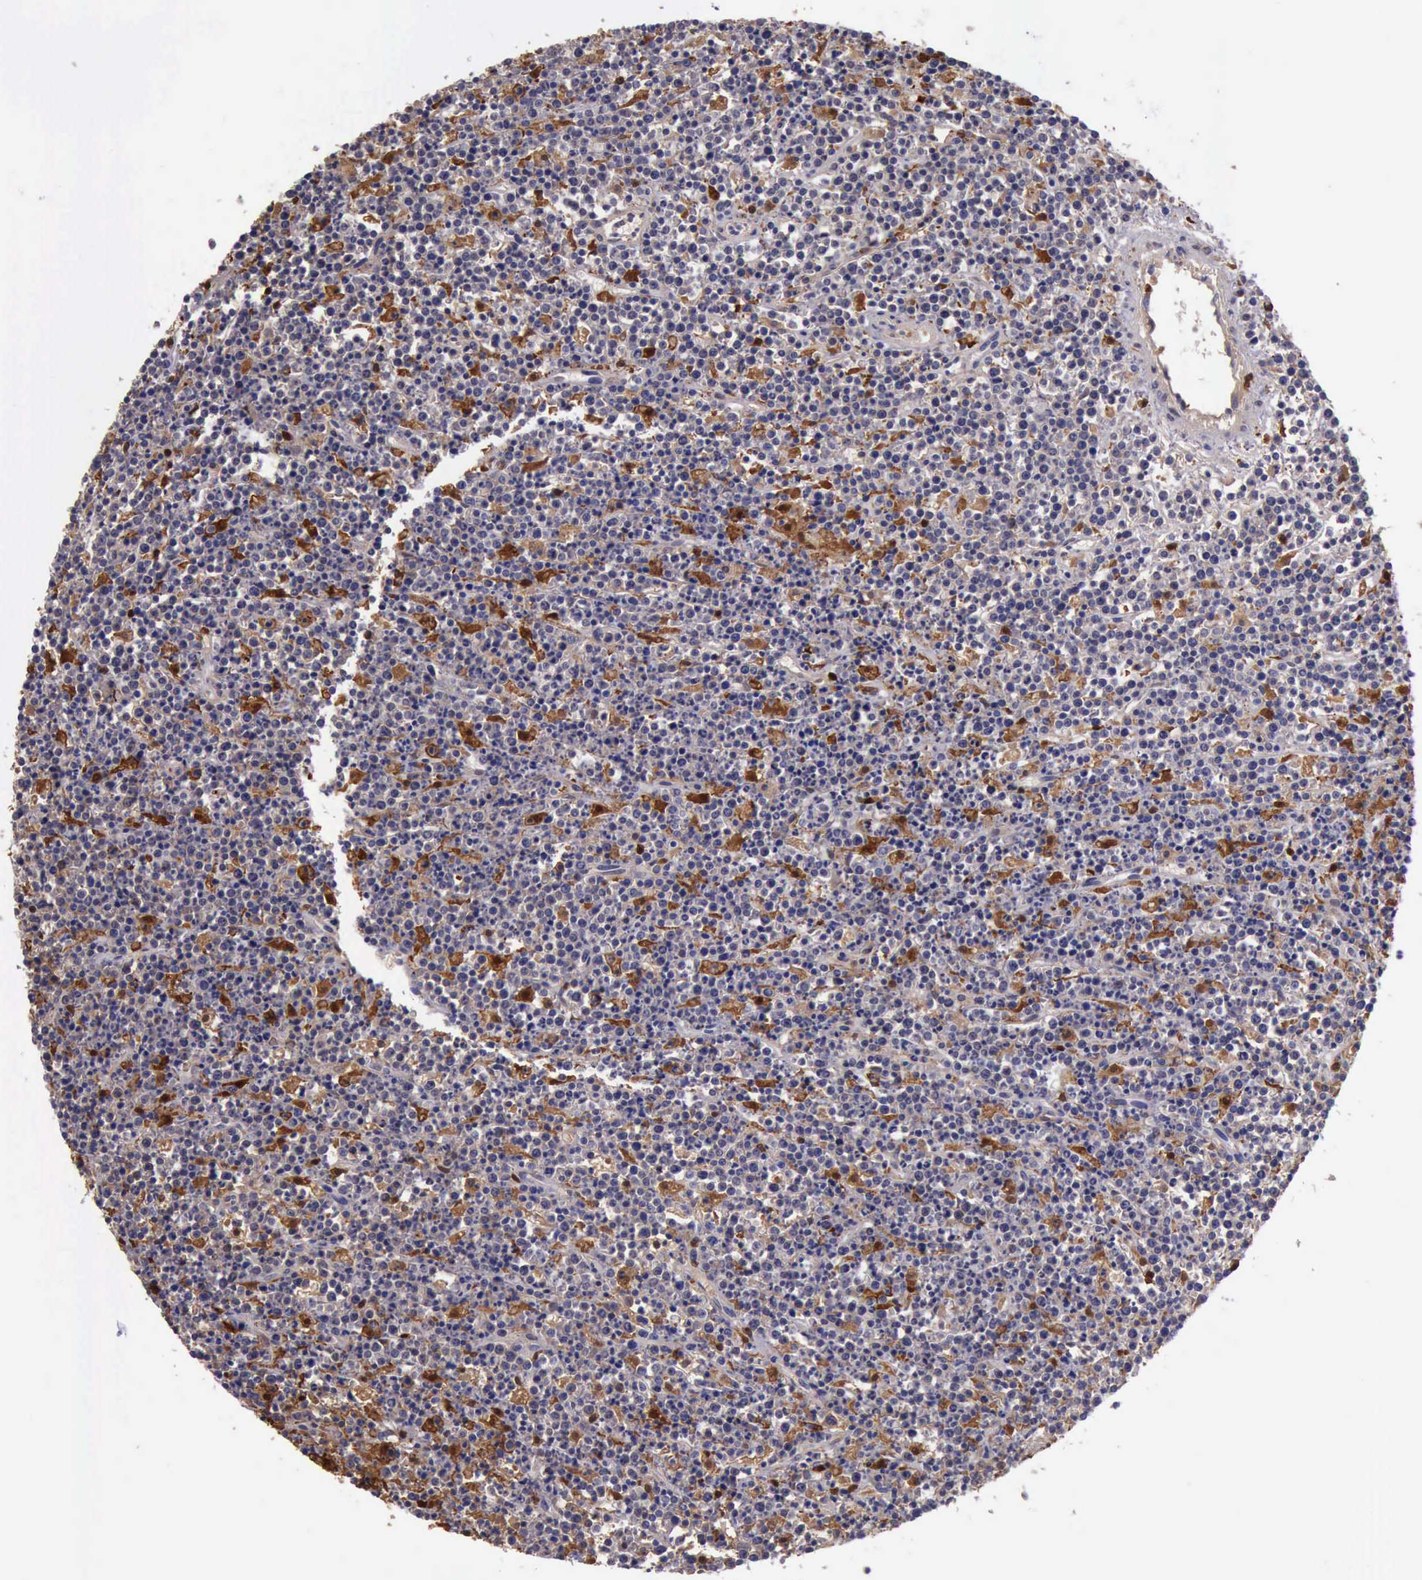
{"staining": {"intensity": "weak", "quantity": "<25%", "location": "cytoplasmic/membranous,nuclear"}, "tissue": "lymphoma", "cell_type": "Tumor cells", "image_type": "cancer", "snomed": [{"axis": "morphology", "description": "Malignant lymphoma, non-Hodgkin's type, High grade"}, {"axis": "topography", "description": "Ovary"}], "caption": "This is a histopathology image of immunohistochemistry (IHC) staining of malignant lymphoma, non-Hodgkin's type (high-grade), which shows no positivity in tumor cells. The staining was performed using DAB (3,3'-diaminobenzidine) to visualize the protein expression in brown, while the nuclei were stained in blue with hematoxylin (Magnification: 20x).", "gene": "TYMP", "patient": {"sex": "female", "age": 56}}